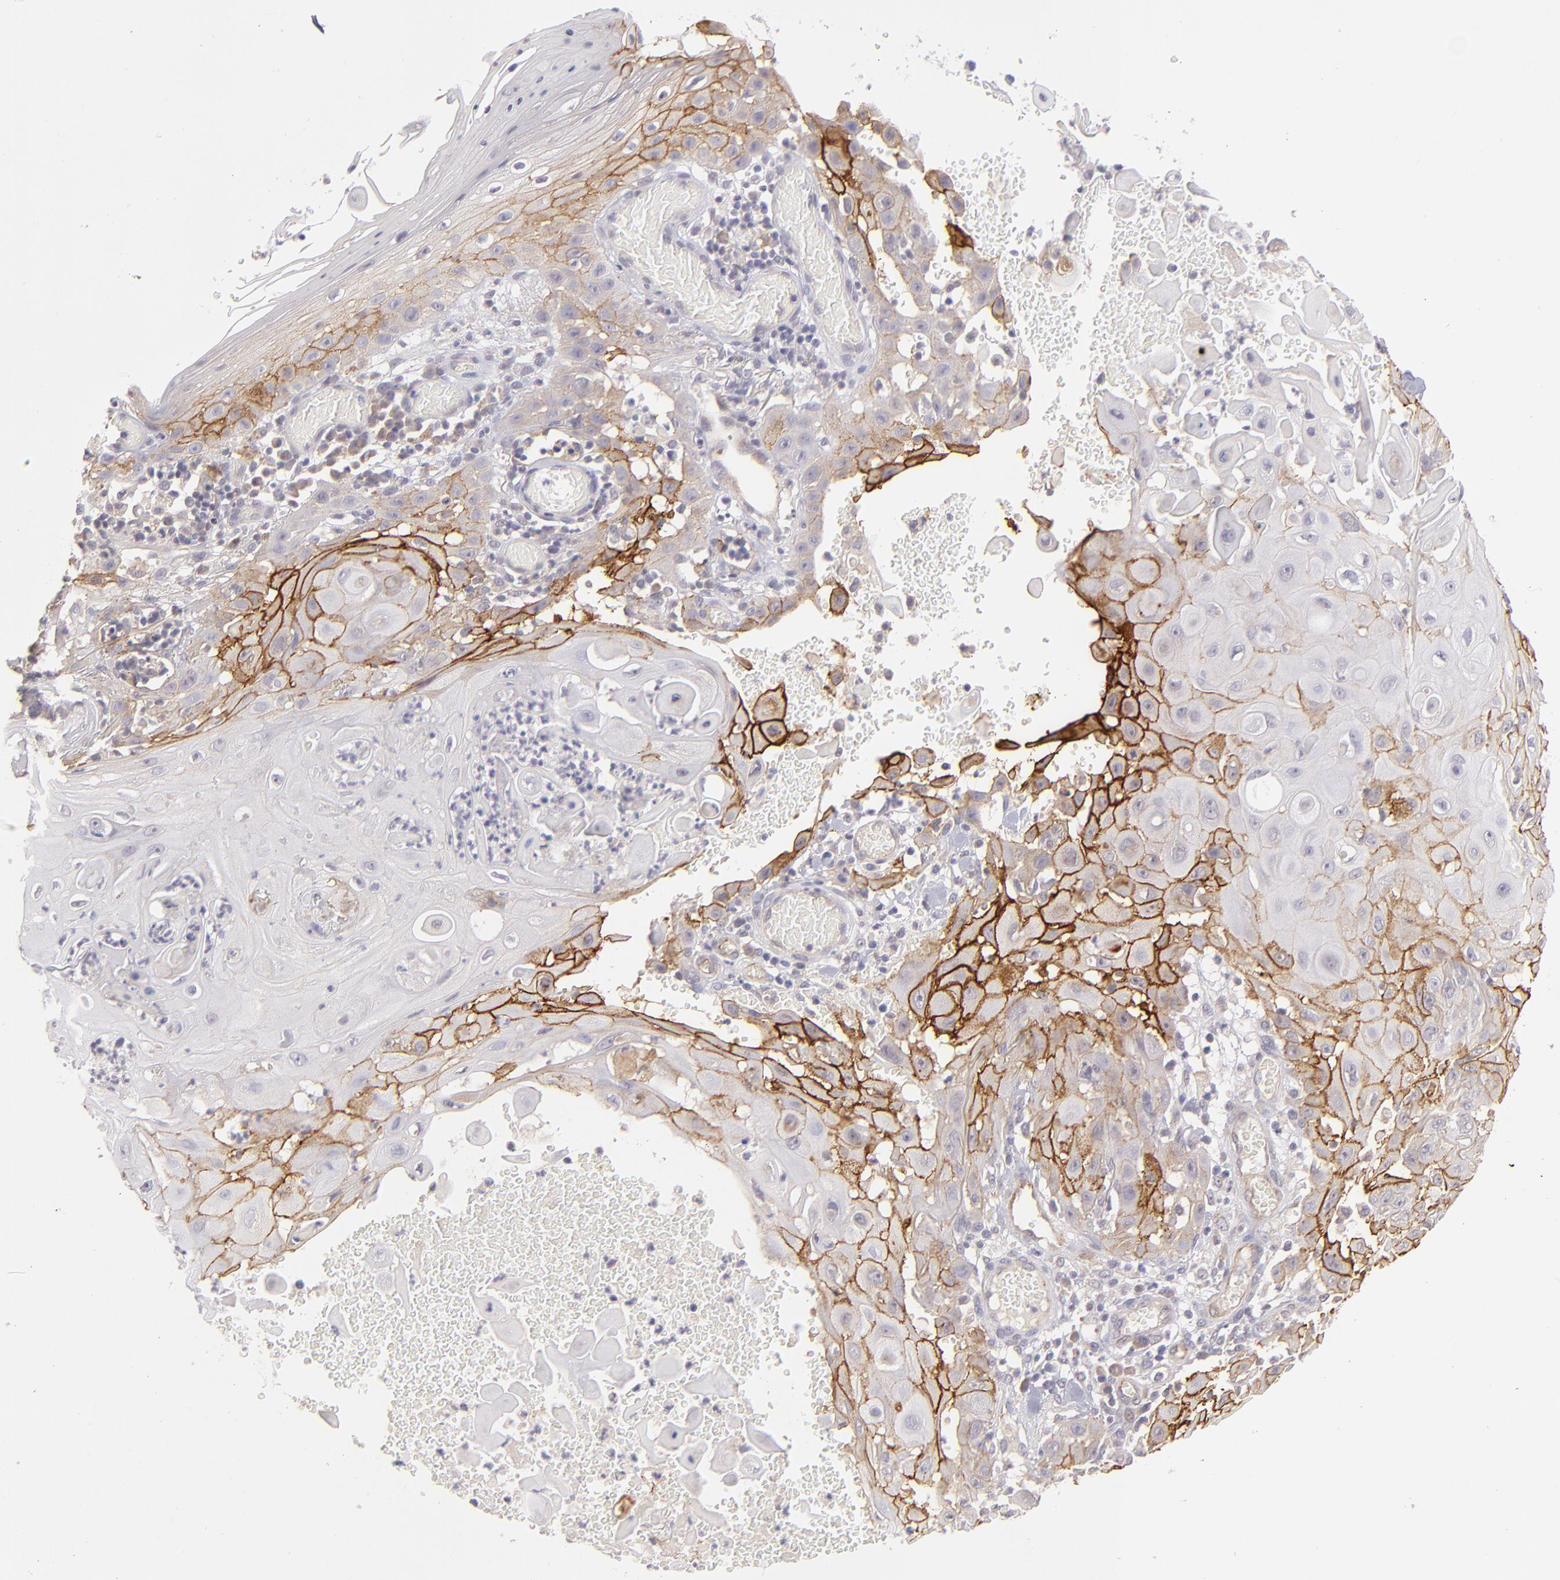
{"staining": {"intensity": "moderate", "quantity": "25%-75%", "location": "cytoplasmic/membranous"}, "tissue": "skin cancer", "cell_type": "Tumor cells", "image_type": "cancer", "snomed": [{"axis": "morphology", "description": "Squamous cell carcinoma, NOS"}, {"axis": "topography", "description": "Skin"}], "caption": "This micrograph reveals immunohistochemistry (IHC) staining of human squamous cell carcinoma (skin), with medium moderate cytoplasmic/membranous staining in about 25%-75% of tumor cells.", "gene": "THBD", "patient": {"sex": "male", "age": 24}}